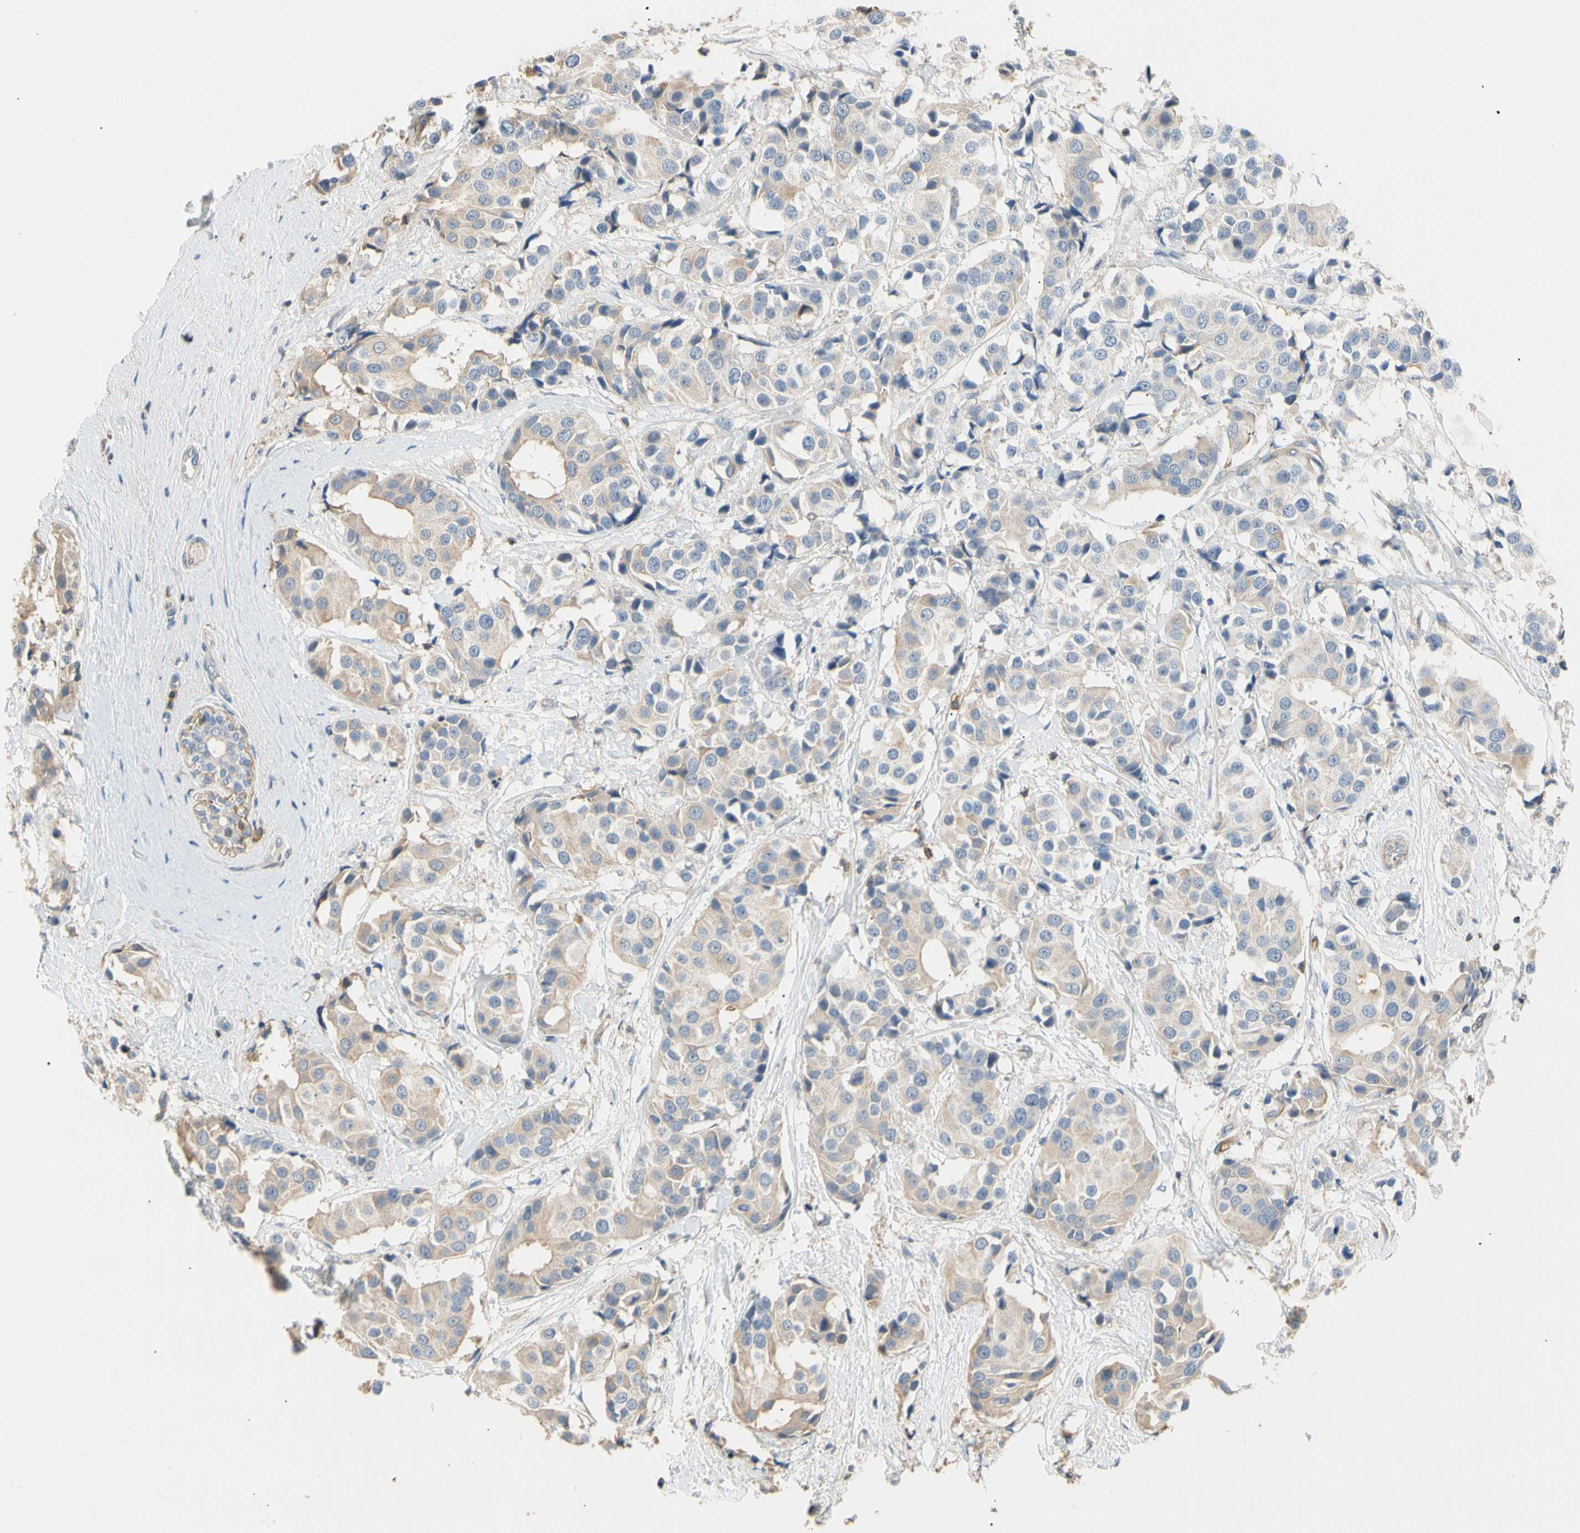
{"staining": {"intensity": "weak", "quantity": "25%-75%", "location": "cytoplasmic/membranous"}, "tissue": "breast cancer", "cell_type": "Tumor cells", "image_type": "cancer", "snomed": [{"axis": "morphology", "description": "Normal tissue, NOS"}, {"axis": "morphology", "description": "Duct carcinoma"}, {"axis": "topography", "description": "Breast"}], "caption": "Immunohistochemistry of human breast infiltrating ductal carcinoma exhibits low levels of weak cytoplasmic/membranous expression in approximately 25%-75% of tumor cells.", "gene": "TNFRSF18", "patient": {"sex": "female", "age": 39}}